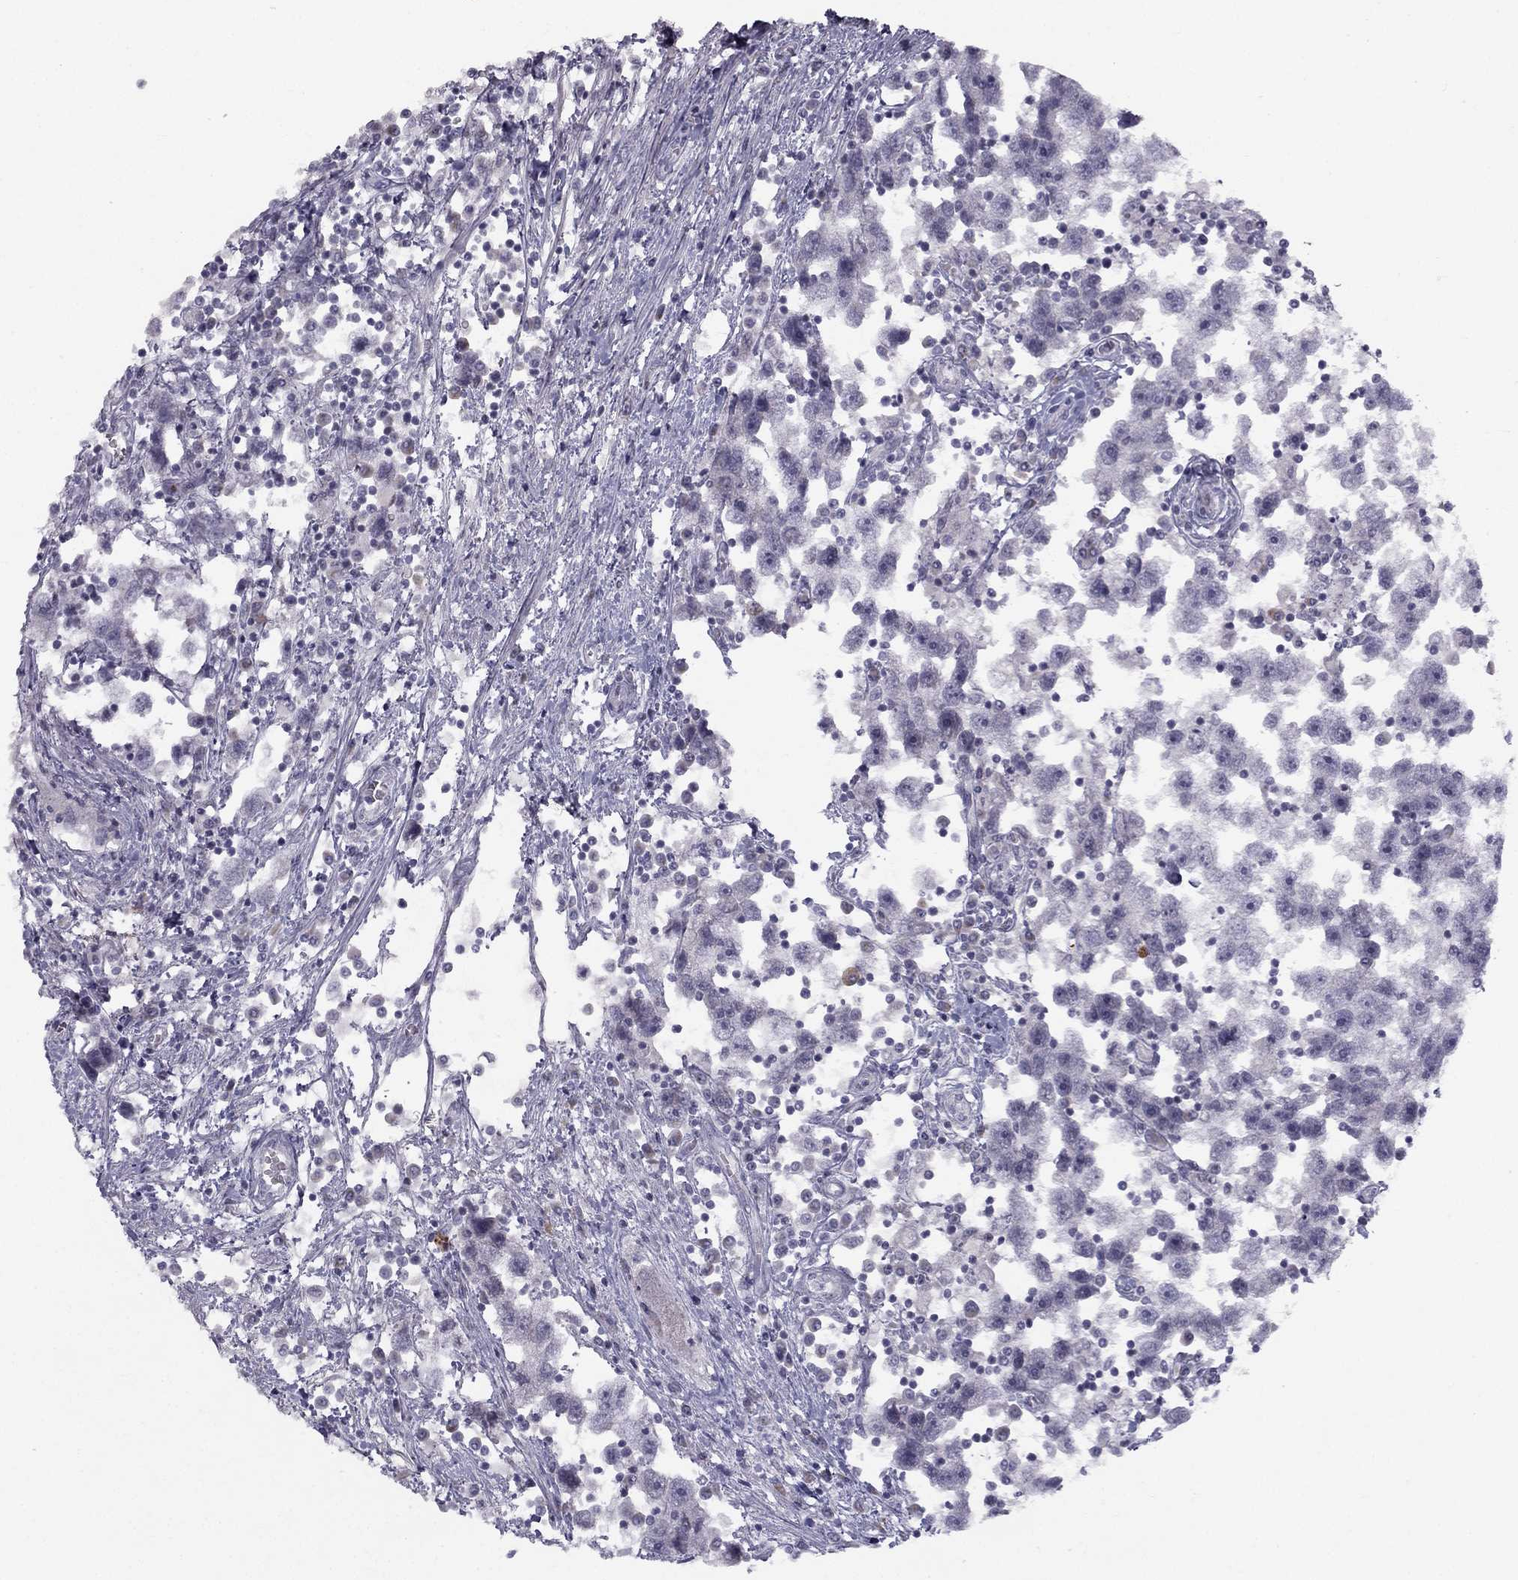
{"staining": {"intensity": "negative", "quantity": "none", "location": "none"}, "tissue": "testis cancer", "cell_type": "Tumor cells", "image_type": "cancer", "snomed": [{"axis": "morphology", "description": "Seminoma, NOS"}, {"axis": "topography", "description": "Testis"}], "caption": "This is a micrograph of immunohistochemistry (IHC) staining of testis seminoma, which shows no staining in tumor cells.", "gene": "TRPS1", "patient": {"sex": "male", "age": 30}}